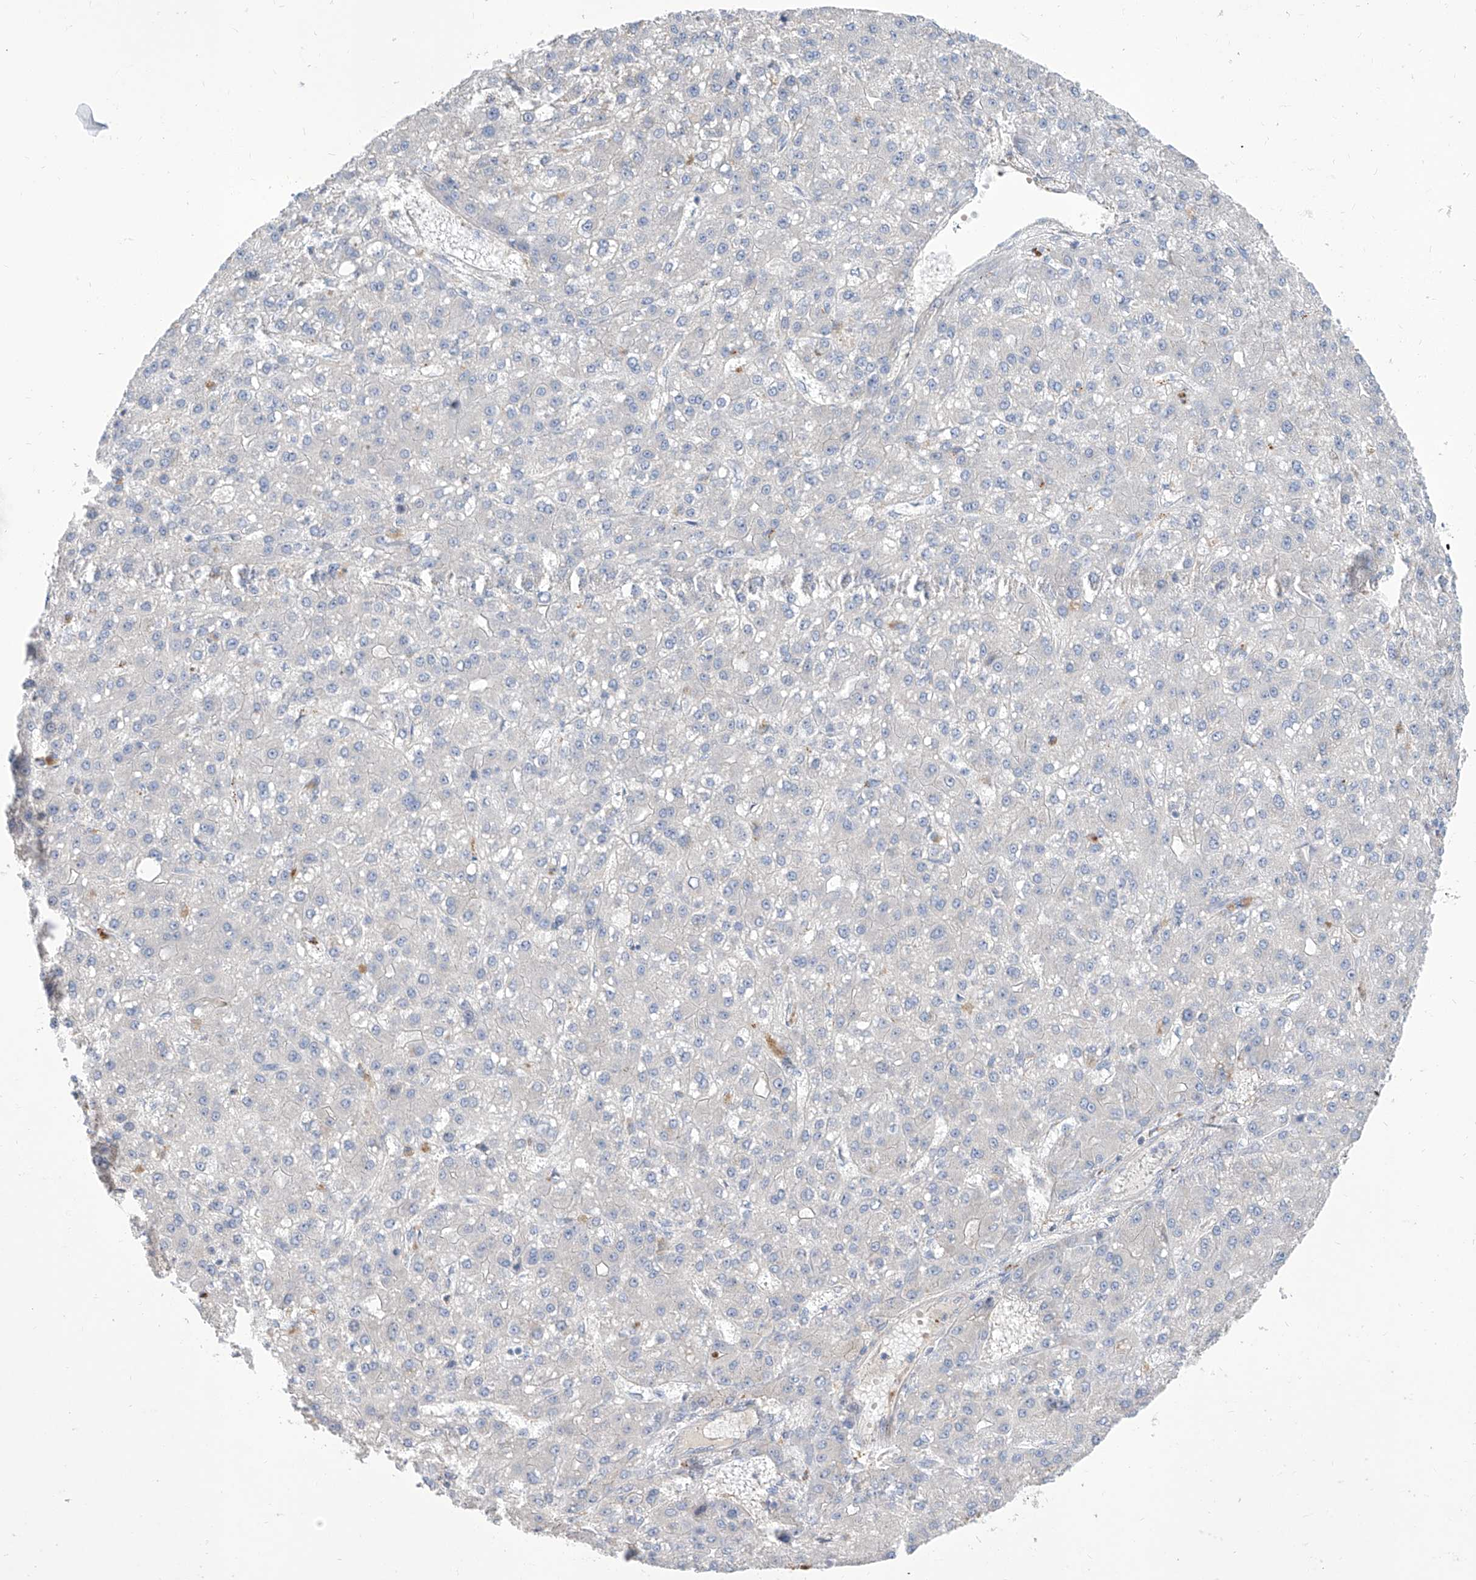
{"staining": {"intensity": "negative", "quantity": "none", "location": "none"}, "tissue": "liver cancer", "cell_type": "Tumor cells", "image_type": "cancer", "snomed": [{"axis": "morphology", "description": "Carcinoma, Hepatocellular, NOS"}, {"axis": "topography", "description": "Liver"}], "caption": "IHC of human liver cancer (hepatocellular carcinoma) displays no expression in tumor cells.", "gene": "LRRC1", "patient": {"sex": "male", "age": 67}}